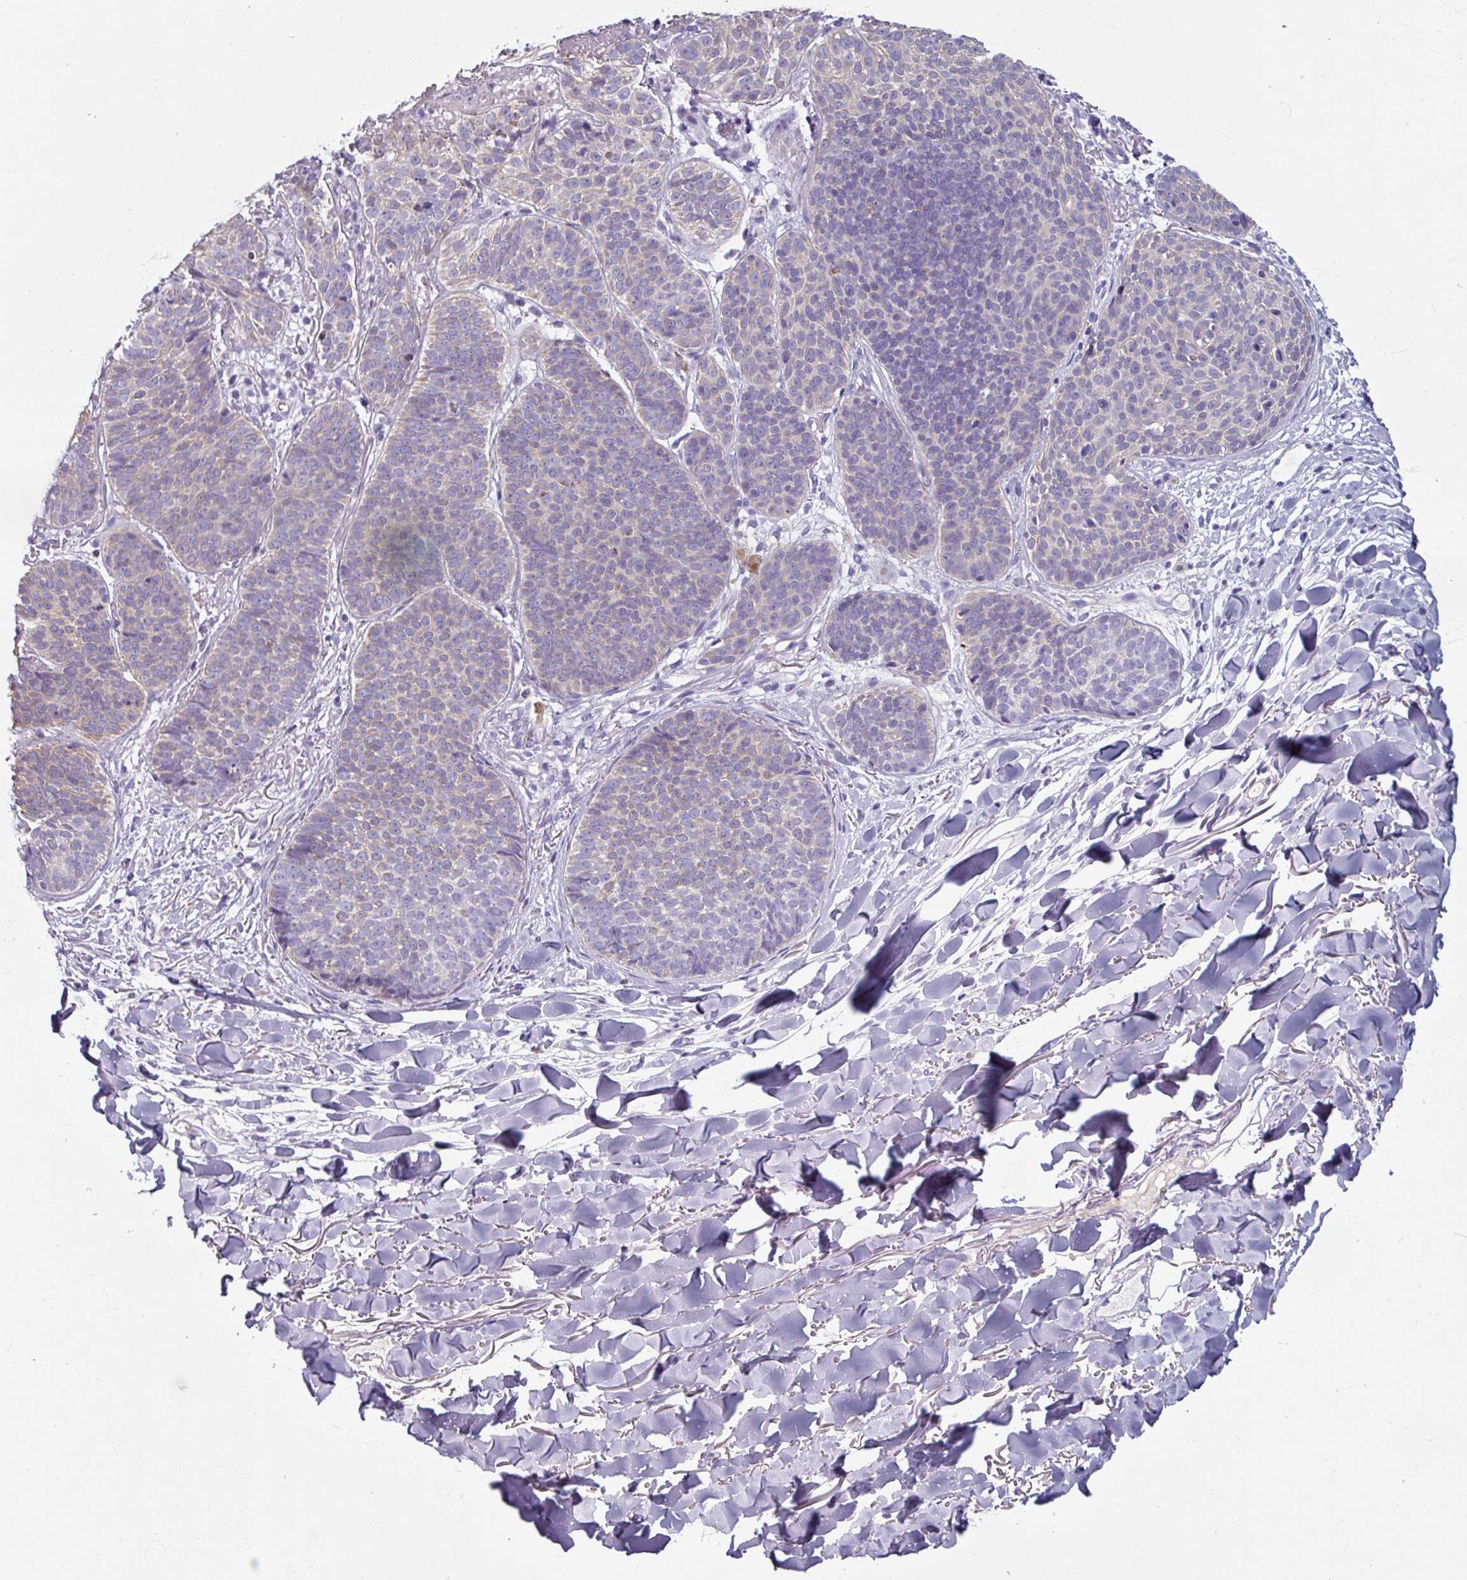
{"staining": {"intensity": "weak", "quantity": "25%-75%", "location": "cytoplasmic/membranous"}, "tissue": "skin cancer", "cell_type": "Tumor cells", "image_type": "cancer", "snomed": [{"axis": "morphology", "description": "Basal cell carcinoma"}, {"axis": "topography", "description": "Skin"}, {"axis": "topography", "description": "Skin of neck"}, {"axis": "topography", "description": "Skin of shoulder"}, {"axis": "topography", "description": "Skin of back"}], "caption": "High-magnification brightfield microscopy of basal cell carcinoma (skin) stained with DAB (brown) and counterstained with hematoxylin (blue). tumor cells exhibit weak cytoplasmic/membranous staining is appreciated in approximately25%-75% of cells. Ihc stains the protein in brown and the nuclei are stained blue.", "gene": "SPESP1", "patient": {"sex": "male", "age": 80}}